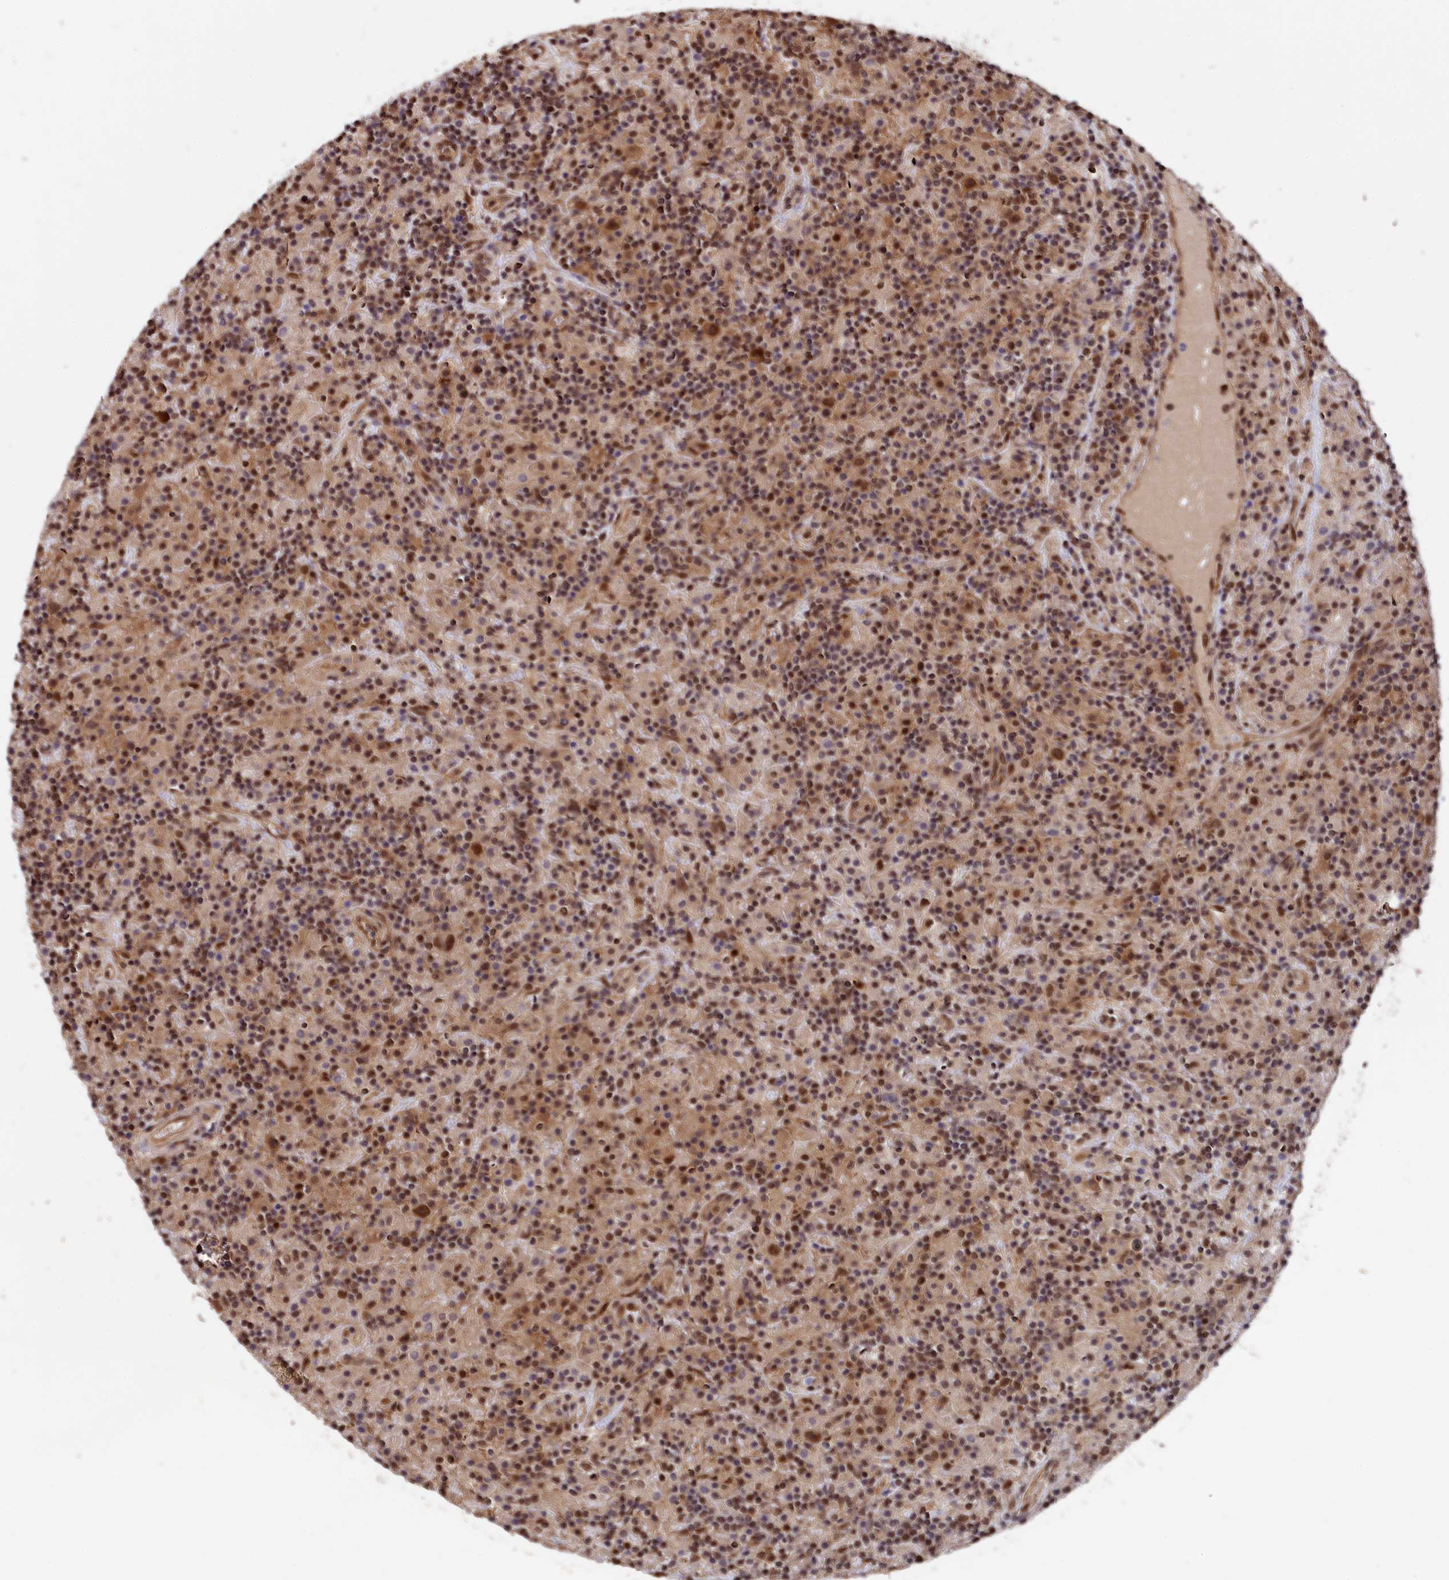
{"staining": {"intensity": "moderate", "quantity": ">75%", "location": "nuclear"}, "tissue": "lymphoma", "cell_type": "Tumor cells", "image_type": "cancer", "snomed": [{"axis": "morphology", "description": "Hodgkin's disease, NOS"}, {"axis": "topography", "description": "Lymph node"}], "caption": "The immunohistochemical stain highlights moderate nuclear positivity in tumor cells of lymphoma tissue.", "gene": "ADRM1", "patient": {"sex": "male", "age": 70}}